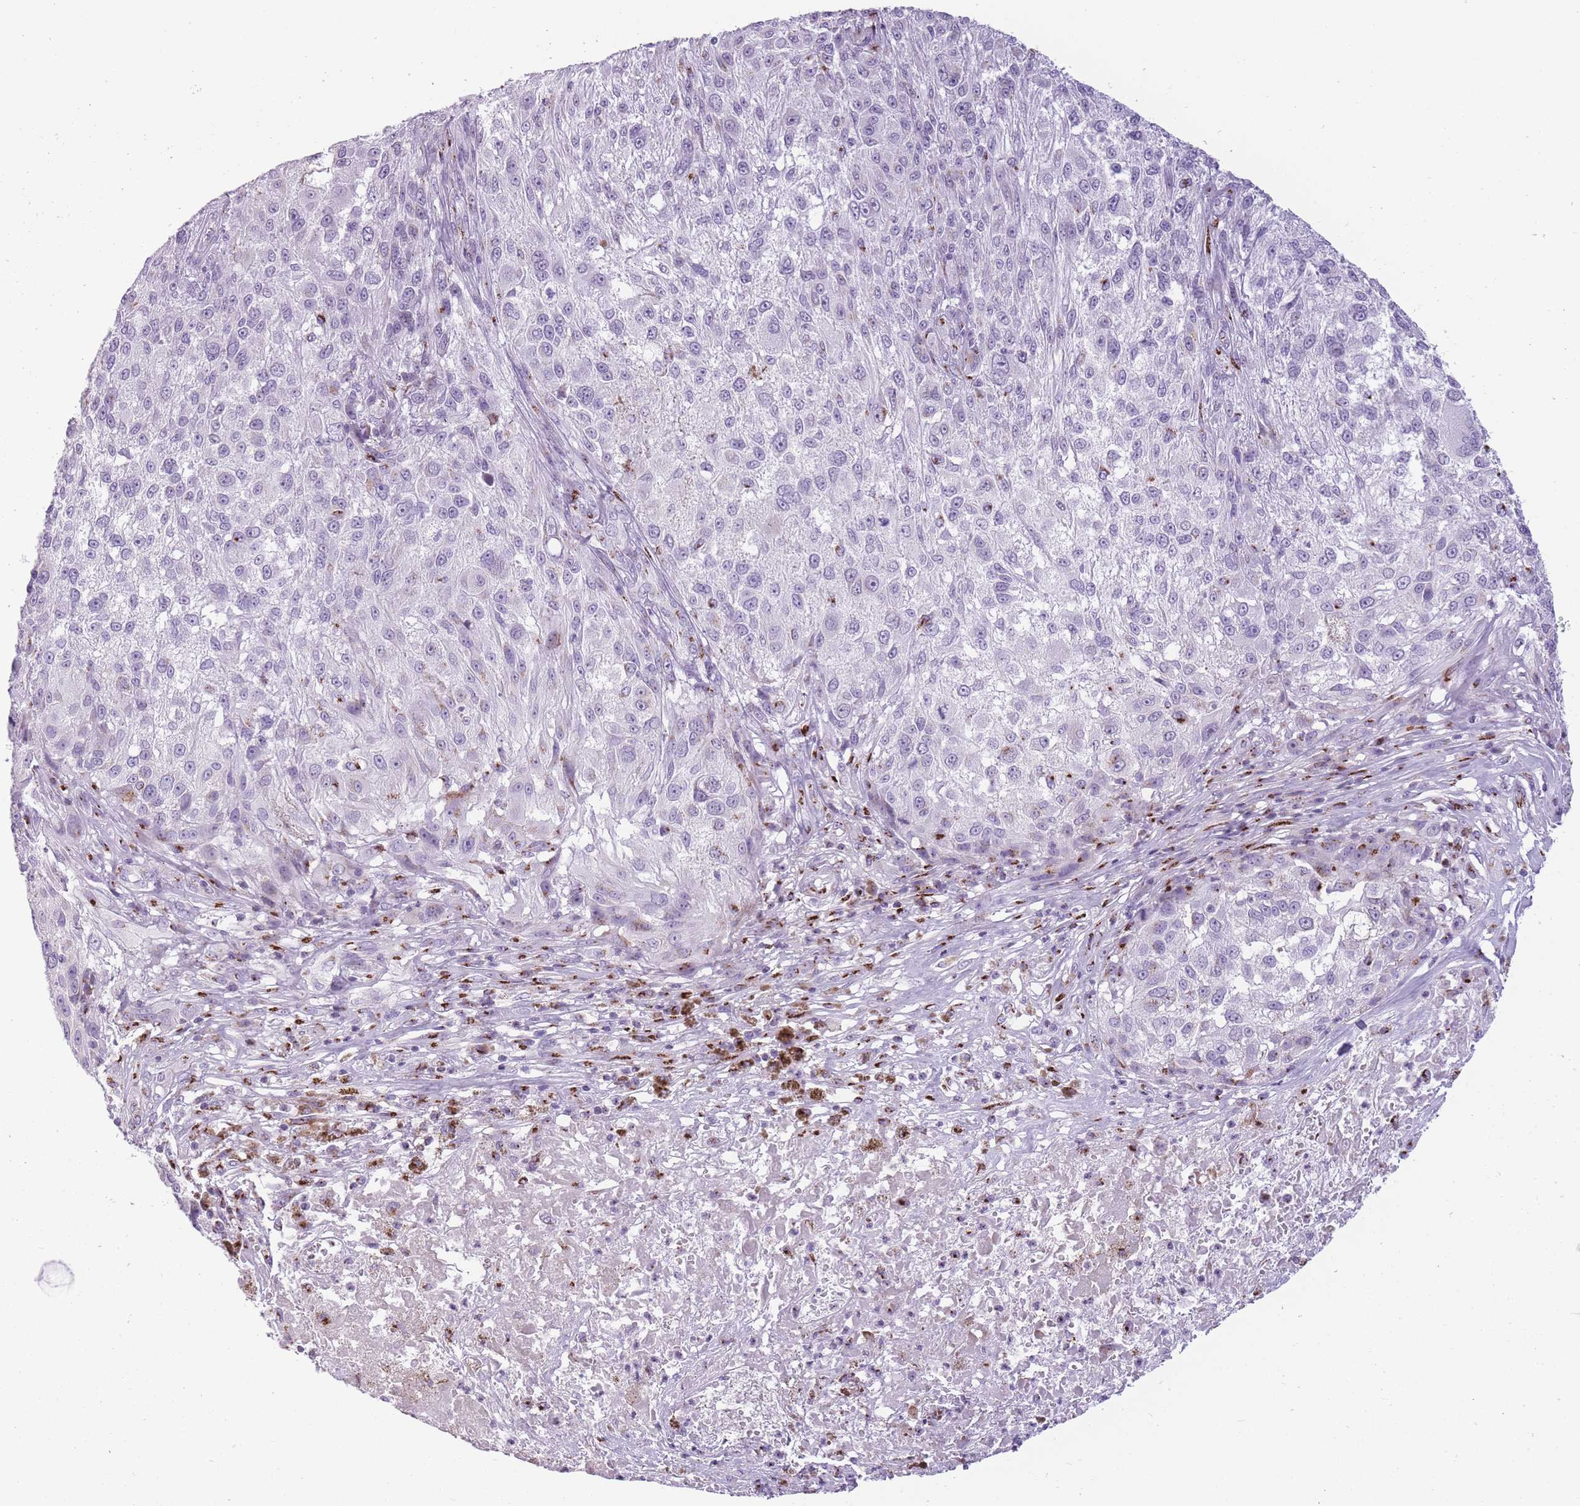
{"staining": {"intensity": "negative", "quantity": "none", "location": "none"}, "tissue": "melanoma", "cell_type": "Tumor cells", "image_type": "cancer", "snomed": [{"axis": "morphology", "description": "Normal morphology"}, {"axis": "morphology", "description": "Malignant melanoma, NOS"}, {"axis": "topography", "description": "Skin"}], "caption": "There is no significant staining in tumor cells of melanoma. (IHC, brightfield microscopy, high magnification).", "gene": "B4GALT2", "patient": {"sex": "female", "age": 72}}